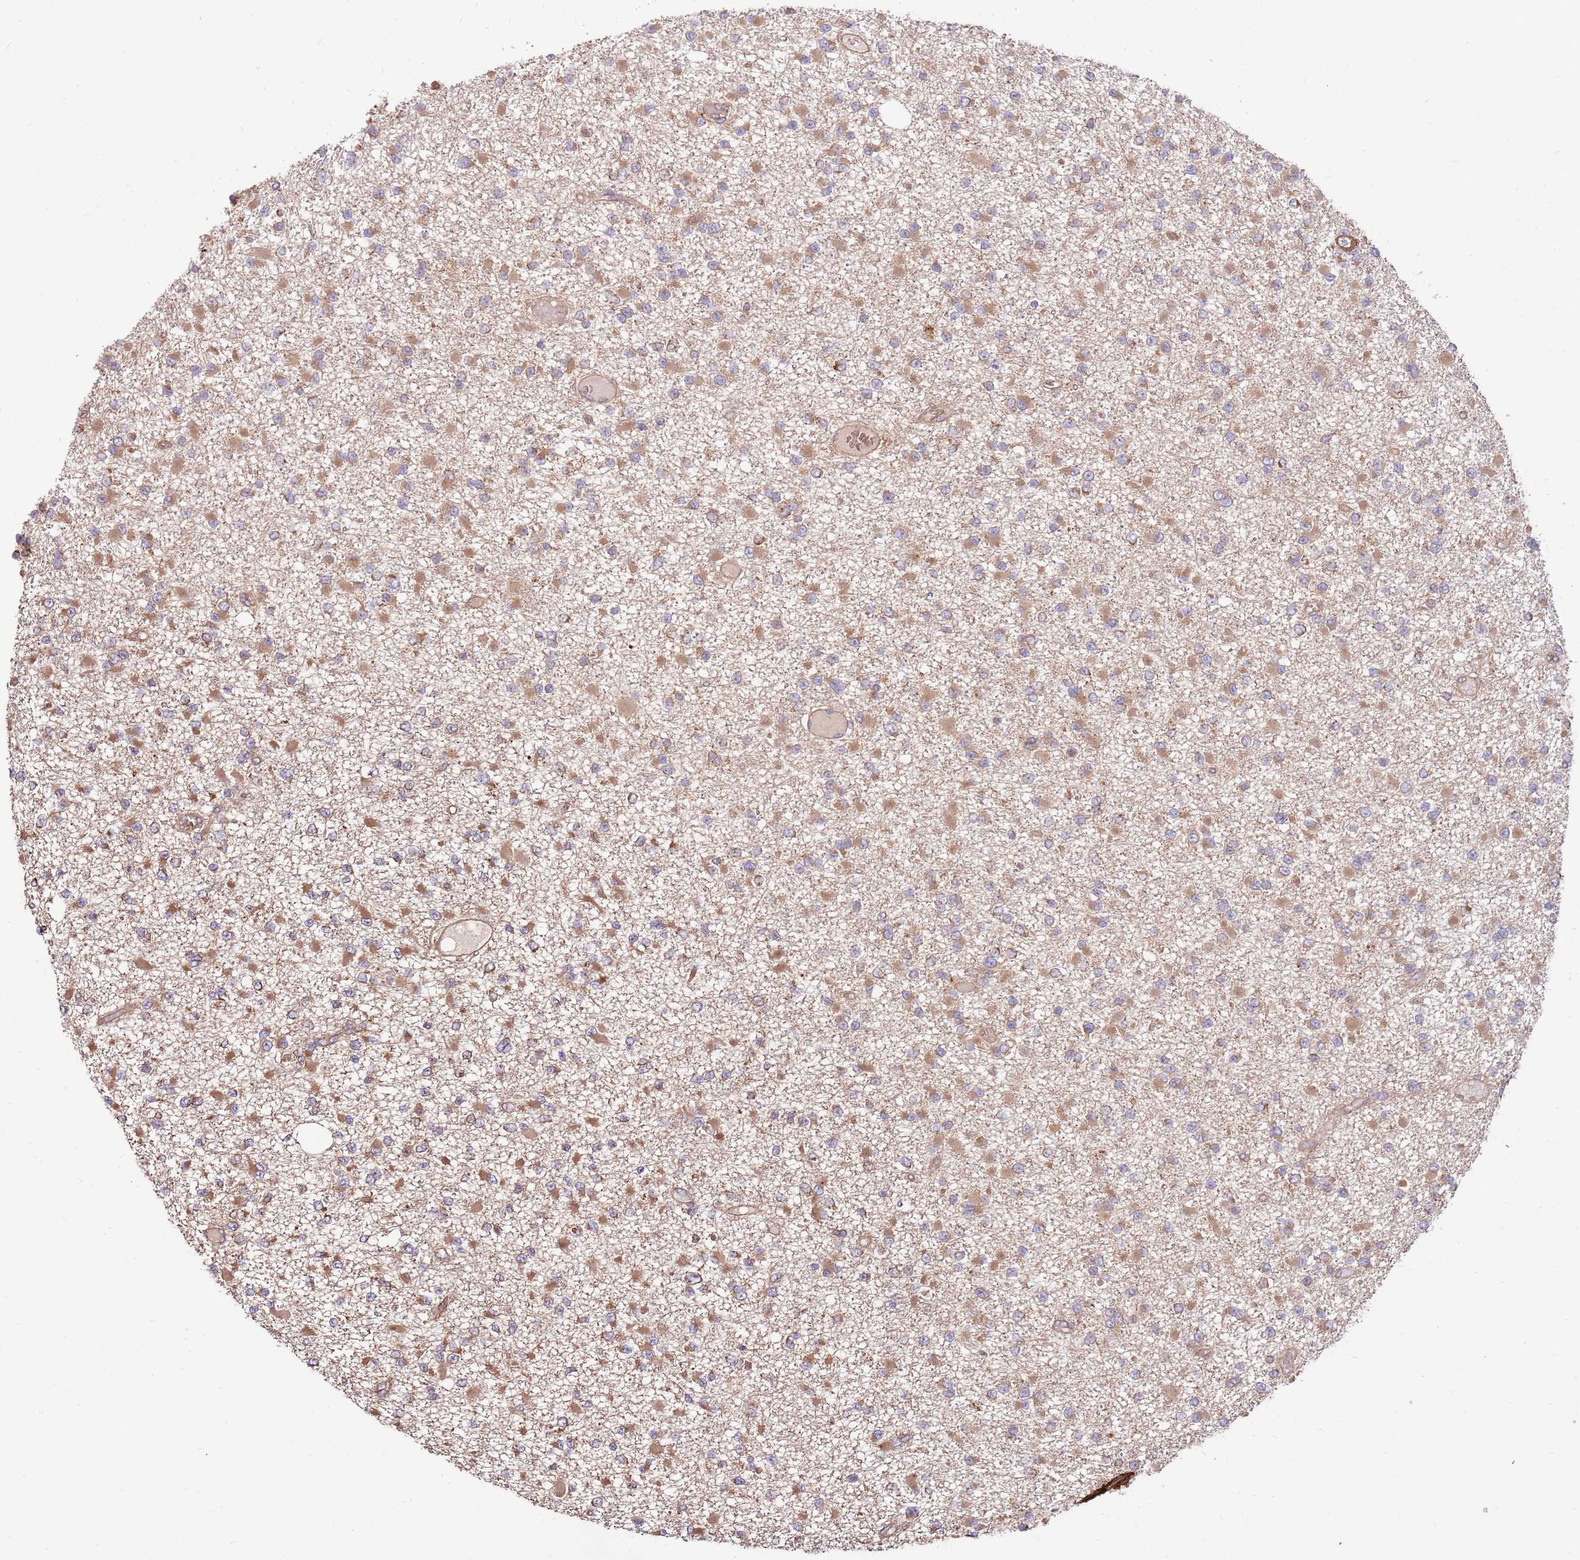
{"staining": {"intensity": "moderate", "quantity": "25%-75%", "location": "cytoplasmic/membranous"}, "tissue": "glioma", "cell_type": "Tumor cells", "image_type": "cancer", "snomed": [{"axis": "morphology", "description": "Glioma, malignant, Low grade"}, {"axis": "topography", "description": "Brain"}], "caption": "The photomicrograph demonstrates immunohistochemical staining of malignant glioma (low-grade). There is moderate cytoplasmic/membranous positivity is present in about 25%-75% of tumor cells. (brown staining indicates protein expression, while blue staining denotes nuclei).", "gene": "SLC44A5", "patient": {"sex": "female", "age": 22}}